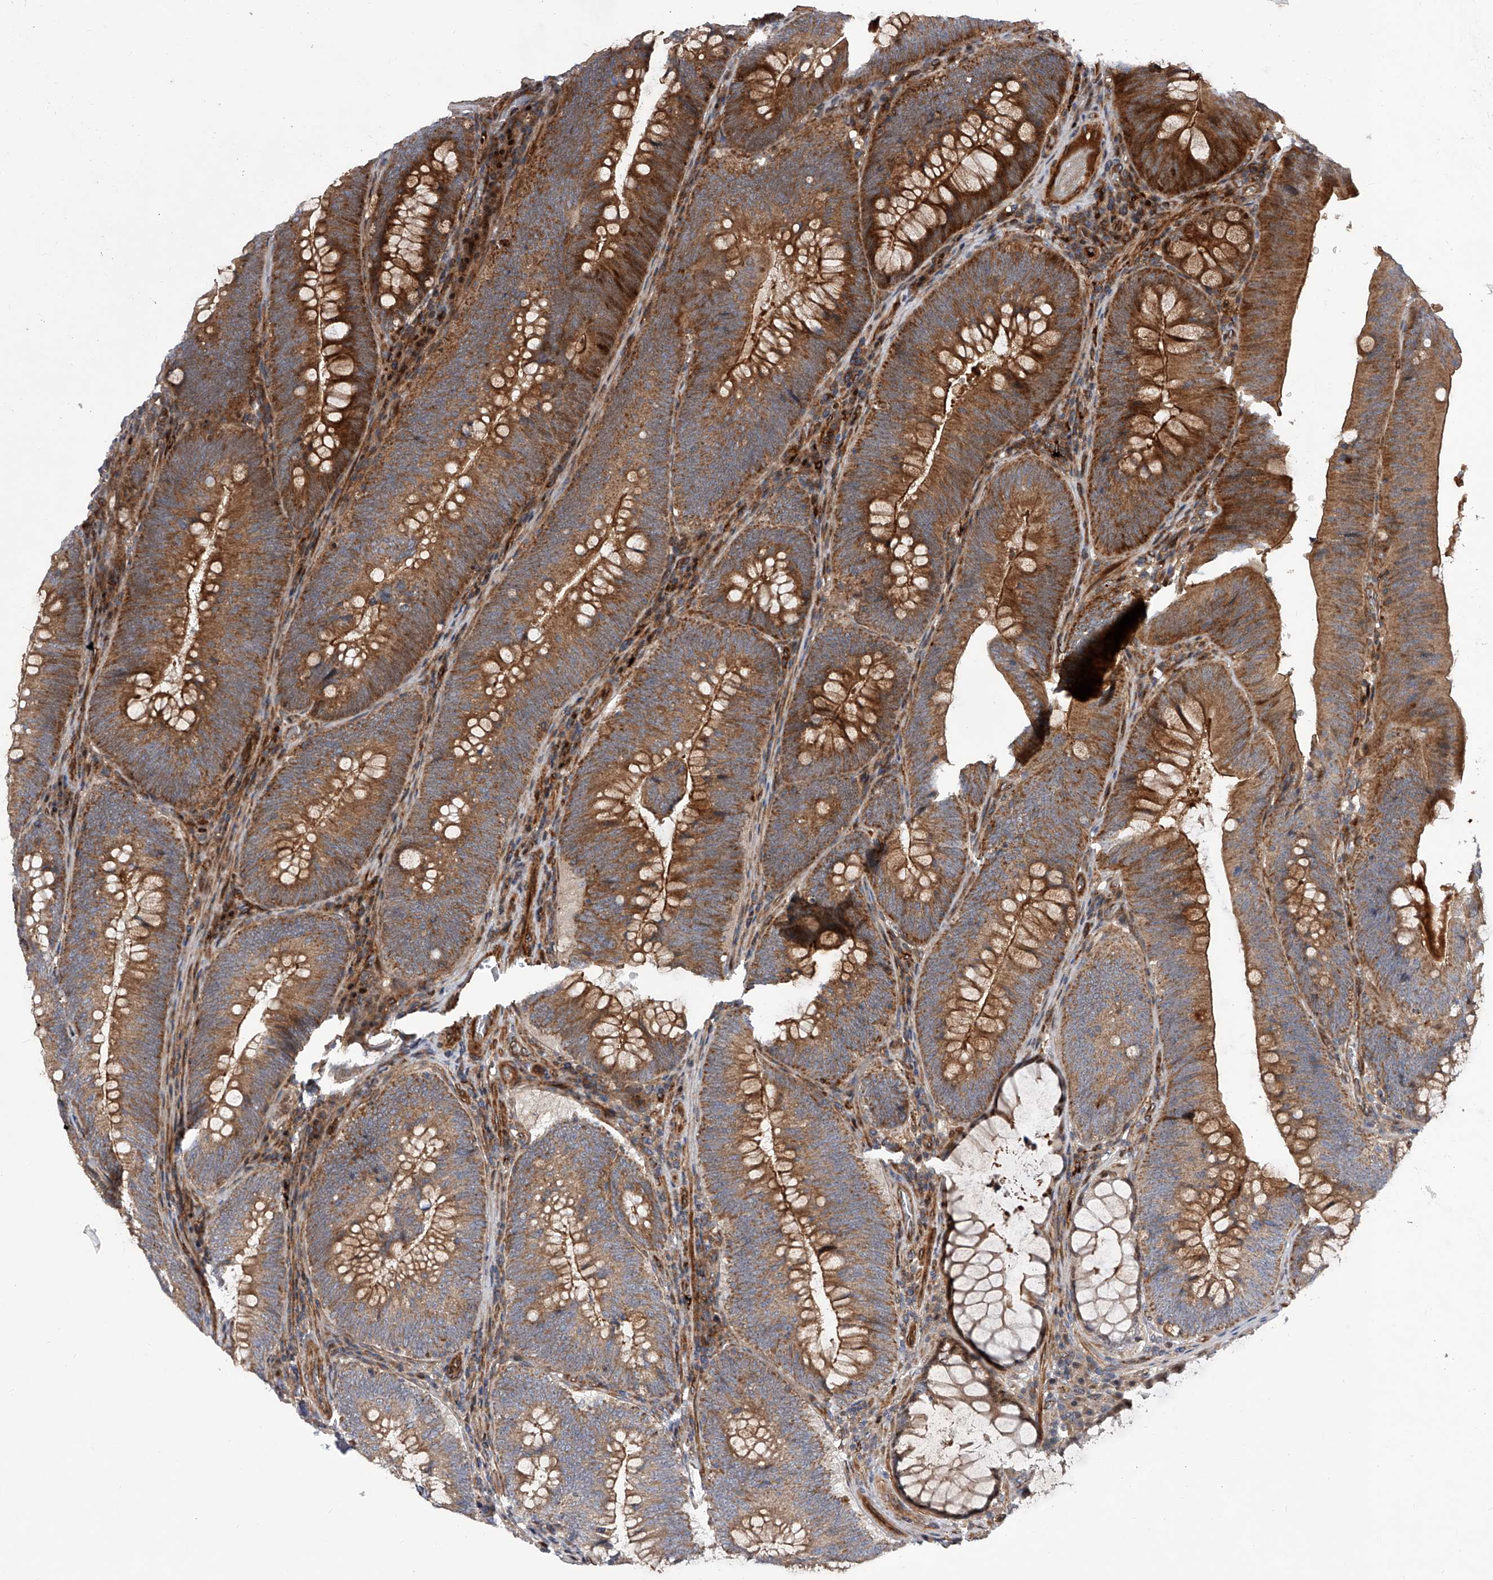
{"staining": {"intensity": "moderate", "quantity": ">75%", "location": "cytoplasmic/membranous"}, "tissue": "colorectal cancer", "cell_type": "Tumor cells", "image_type": "cancer", "snomed": [{"axis": "morphology", "description": "Normal tissue, NOS"}, {"axis": "topography", "description": "Colon"}], "caption": "Brown immunohistochemical staining in colorectal cancer reveals moderate cytoplasmic/membranous positivity in about >75% of tumor cells. (DAB IHC, brown staining for protein, blue staining for nuclei).", "gene": "PDSS2", "patient": {"sex": "female", "age": 82}}